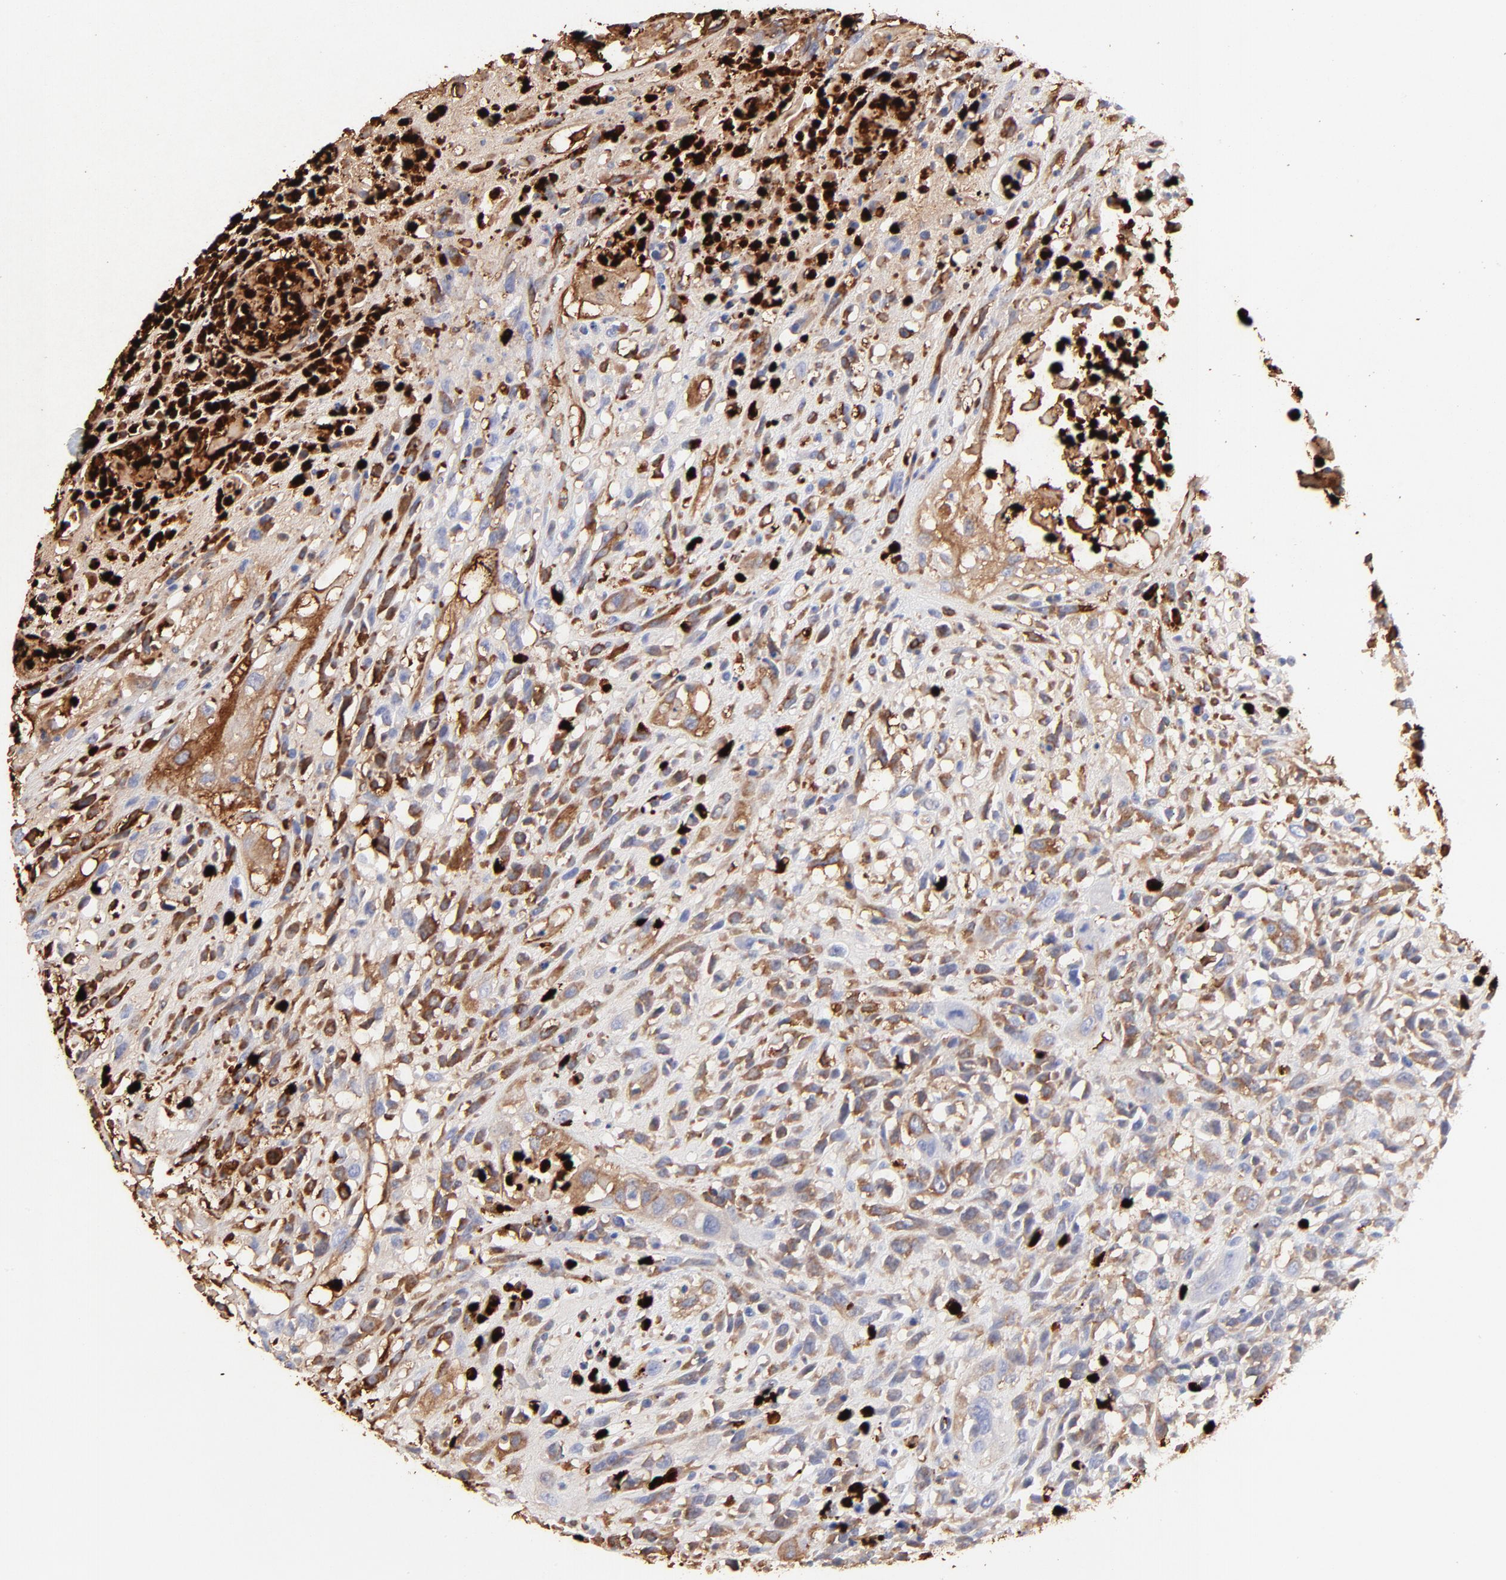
{"staining": {"intensity": "moderate", "quantity": ">75%", "location": "cytoplasmic/membranous"}, "tissue": "head and neck cancer", "cell_type": "Tumor cells", "image_type": "cancer", "snomed": [{"axis": "morphology", "description": "Necrosis, NOS"}, {"axis": "morphology", "description": "Neoplasm, malignant, NOS"}, {"axis": "topography", "description": "Salivary gland"}, {"axis": "topography", "description": "Head-Neck"}], "caption": "This is an image of immunohistochemistry staining of head and neck cancer, which shows moderate staining in the cytoplasmic/membranous of tumor cells.", "gene": "S100A12", "patient": {"sex": "male", "age": 43}}